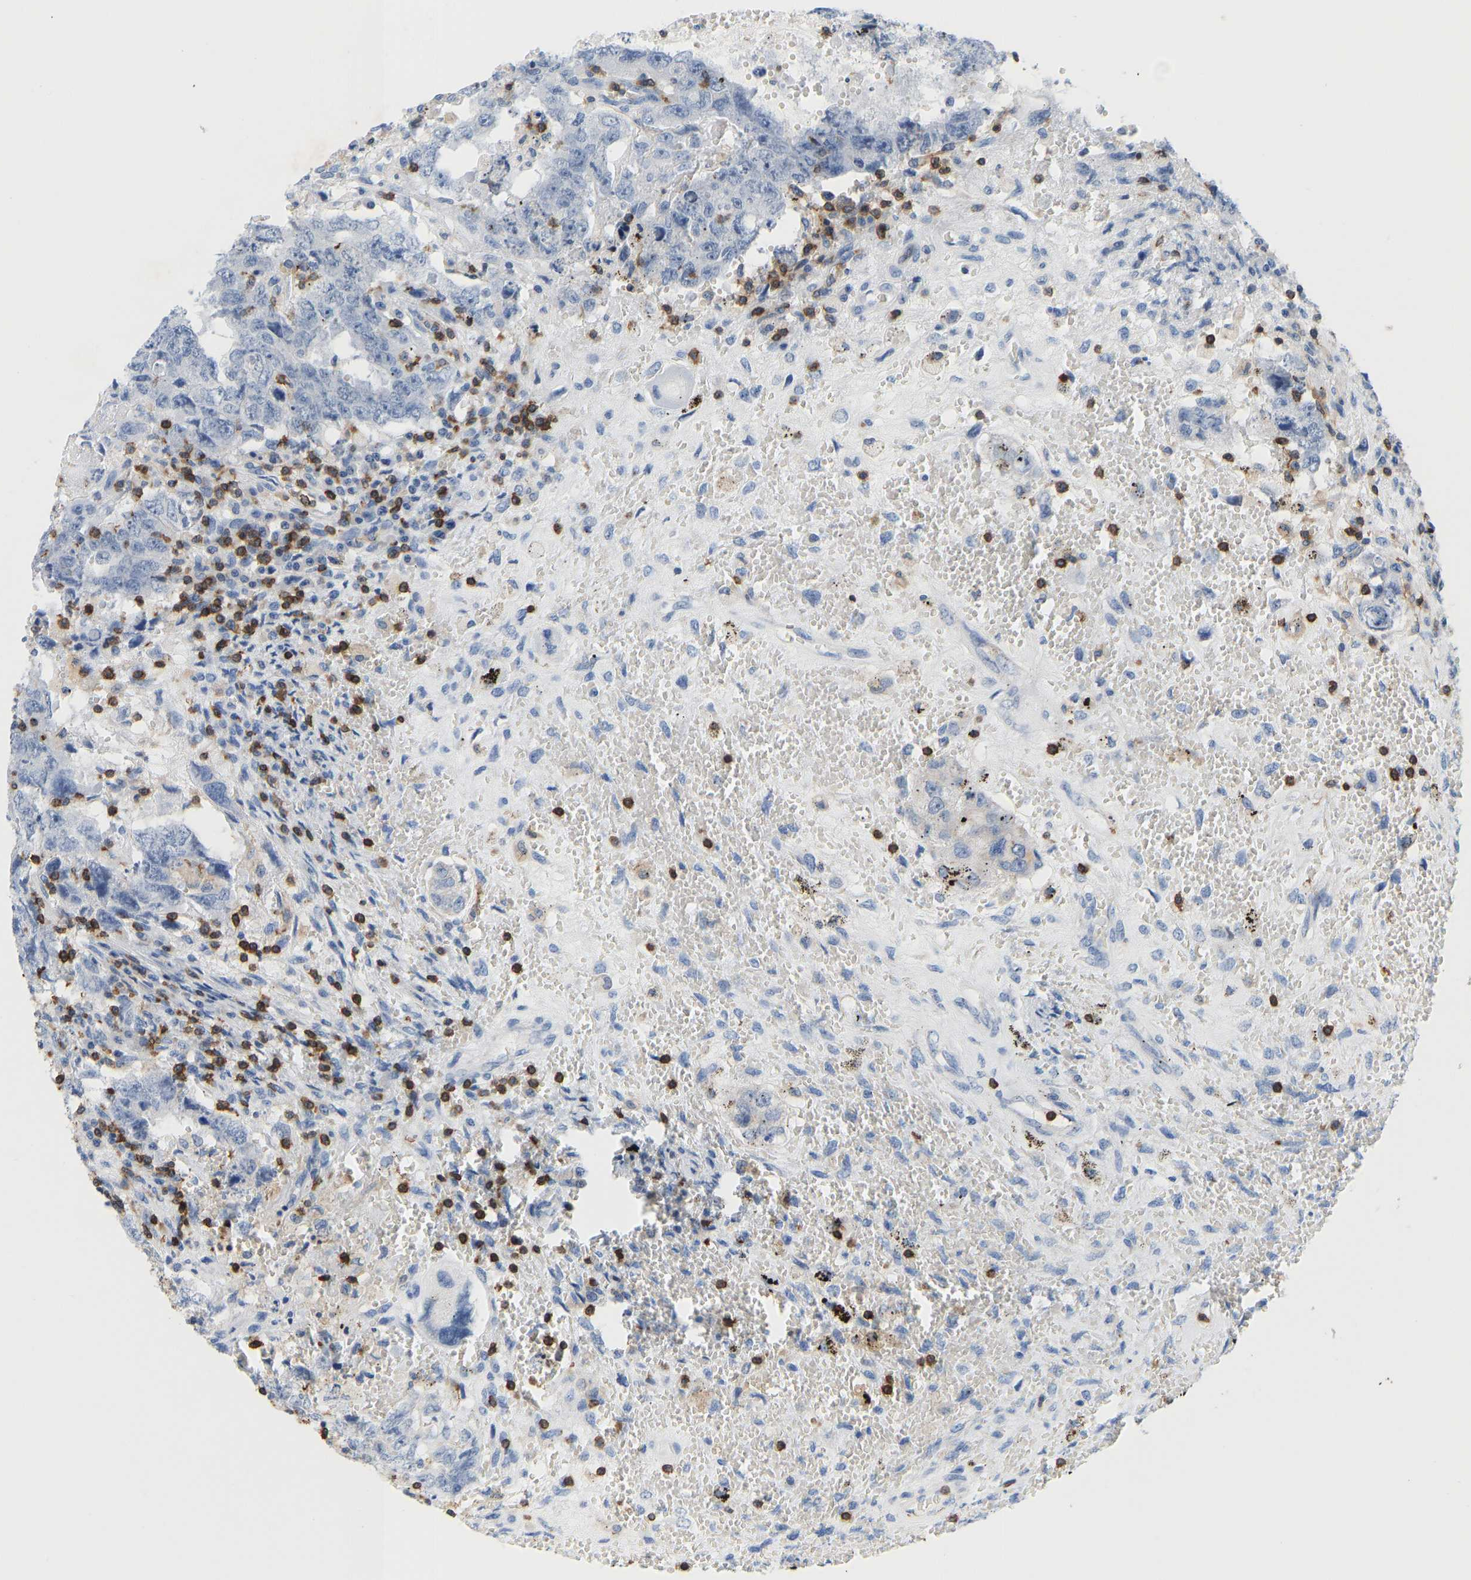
{"staining": {"intensity": "negative", "quantity": "none", "location": "none"}, "tissue": "testis cancer", "cell_type": "Tumor cells", "image_type": "cancer", "snomed": [{"axis": "morphology", "description": "Carcinoma, Embryonal, NOS"}, {"axis": "topography", "description": "Testis"}], "caption": "Photomicrograph shows no significant protein positivity in tumor cells of testis cancer (embryonal carcinoma).", "gene": "EVL", "patient": {"sex": "male", "age": 26}}